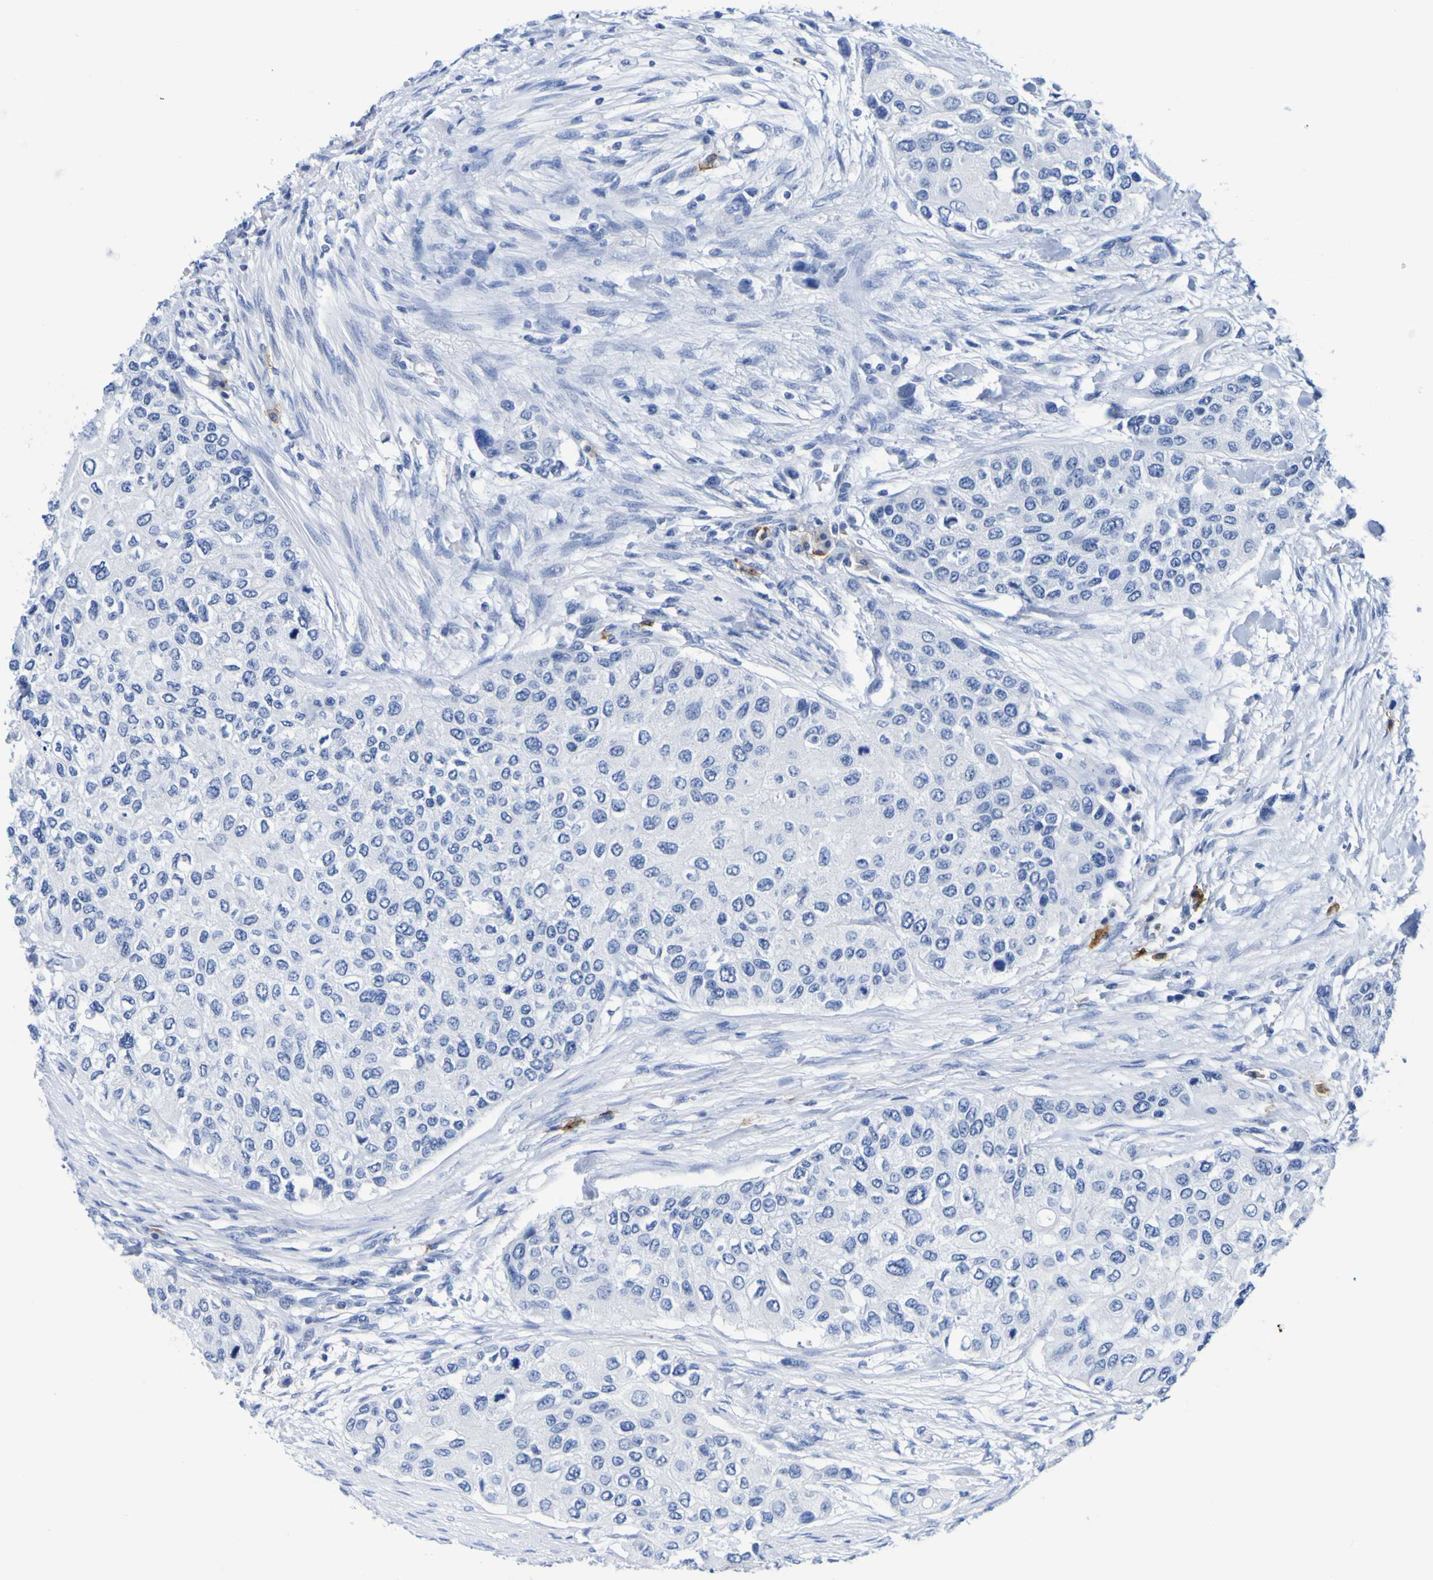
{"staining": {"intensity": "negative", "quantity": "none", "location": "none"}, "tissue": "urothelial cancer", "cell_type": "Tumor cells", "image_type": "cancer", "snomed": [{"axis": "morphology", "description": "Urothelial carcinoma, High grade"}, {"axis": "topography", "description": "Urinary bladder"}], "caption": "Urothelial carcinoma (high-grade) was stained to show a protein in brown. There is no significant staining in tumor cells.", "gene": "DPEP1", "patient": {"sex": "female", "age": 56}}